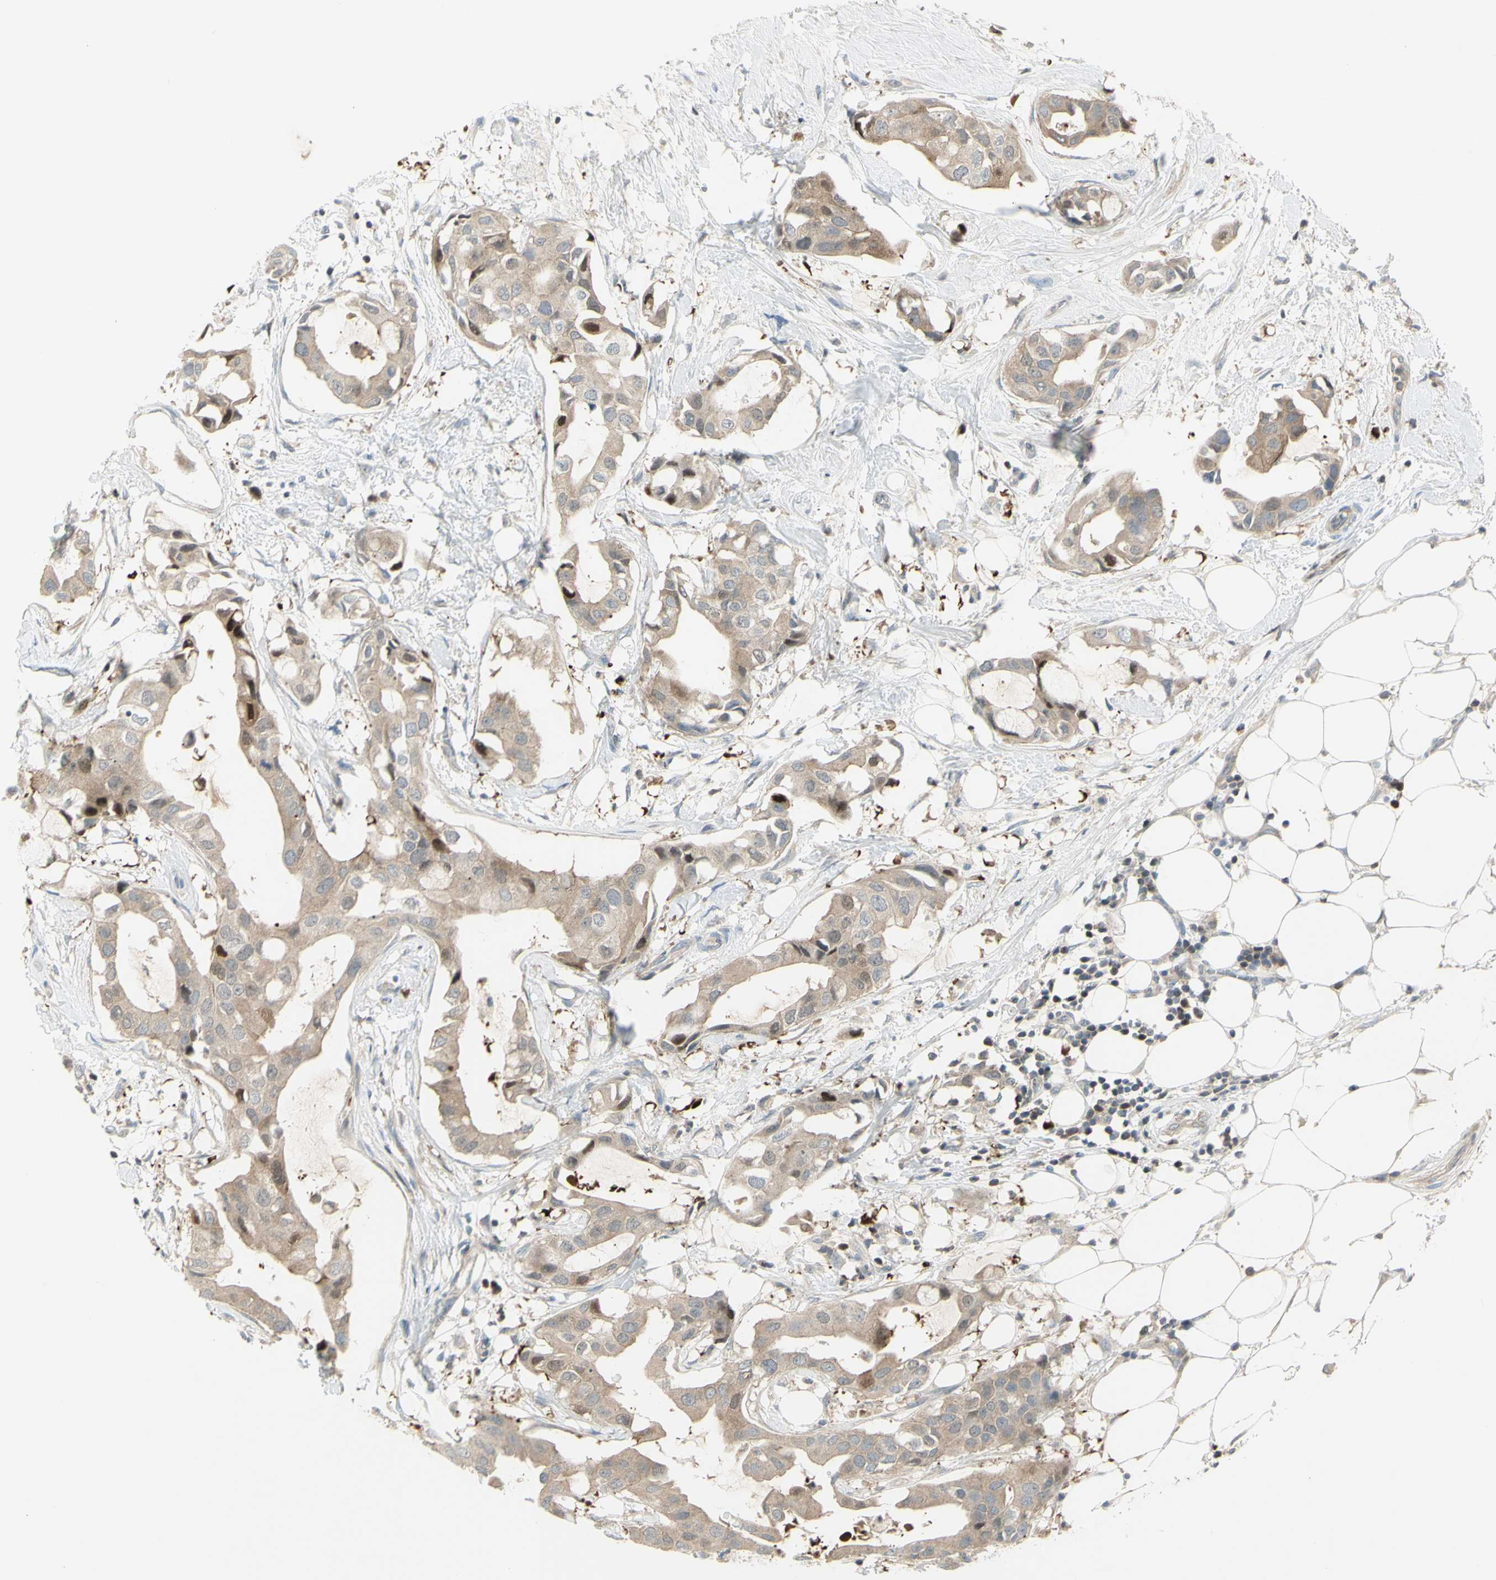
{"staining": {"intensity": "weak", "quantity": ">75%", "location": "cytoplasmic/membranous"}, "tissue": "breast cancer", "cell_type": "Tumor cells", "image_type": "cancer", "snomed": [{"axis": "morphology", "description": "Duct carcinoma"}, {"axis": "topography", "description": "Breast"}], "caption": "Weak cytoplasmic/membranous staining is appreciated in about >75% of tumor cells in breast cancer. The protein of interest is stained brown, and the nuclei are stained in blue (DAB IHC with brightfield microscopy, high magnification).", "gene": "C1orf159", "patient": {"sex": "female", "age": 40}}